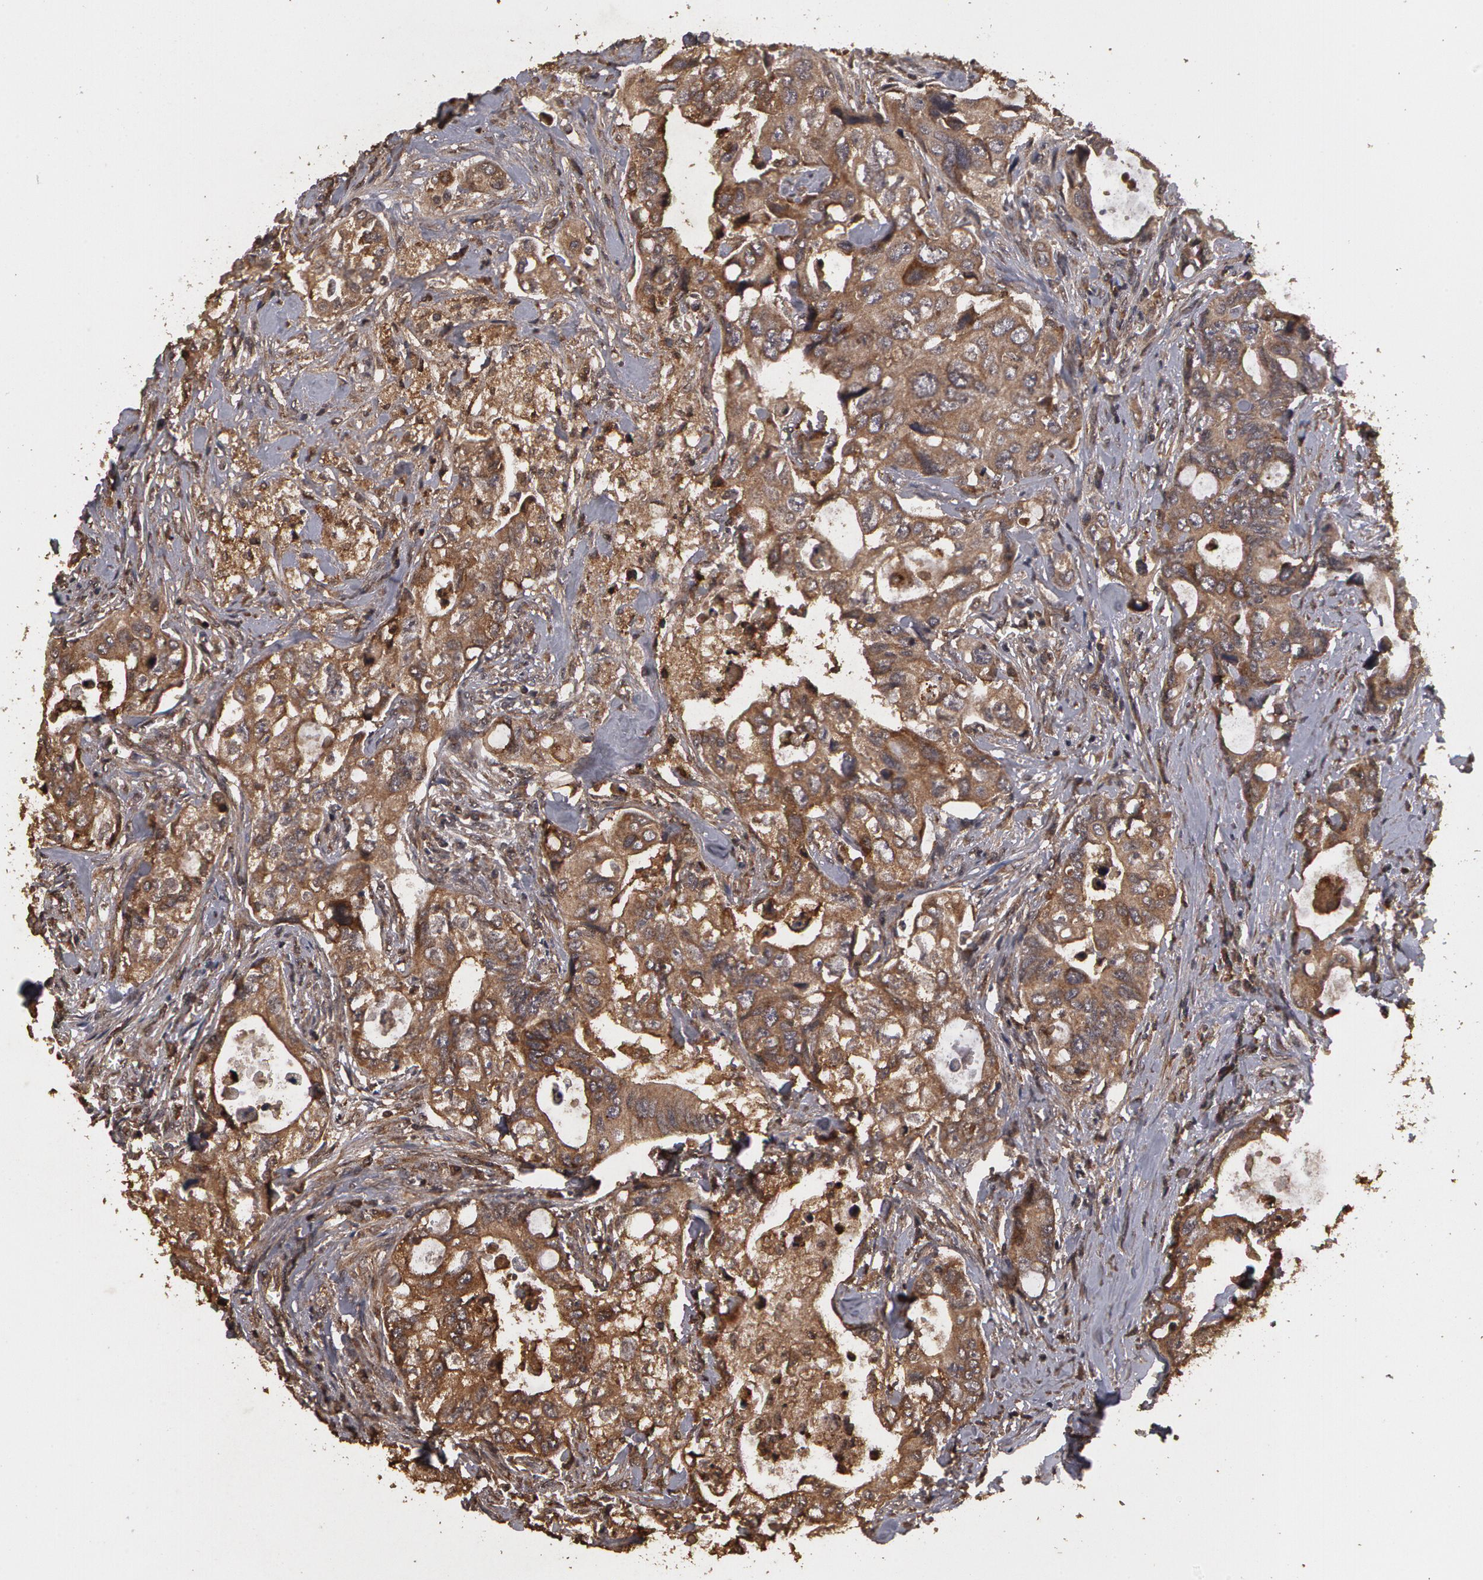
{"staining": {"intensity": "weak", "quantity": "25%-75%", "location": "cytoplasmic/membranous"}, "tissue": "colorectal cancer", "cell_type": "Tumor cells", "image_type": "cancer", "snomed": [{"axis": "morphology", "description": "Adenocarcinoma, NOS"}, {"axis": "topography", "description": "Rectum"}], "caption": "Protein staining reveals weak cytoplasmic/membranous expression in about 25%-75% of tumor cells in colorectal cancer (adenocarcinoma).", "gene": "CALR", "patient": {"sex": "female", "age": 57}}